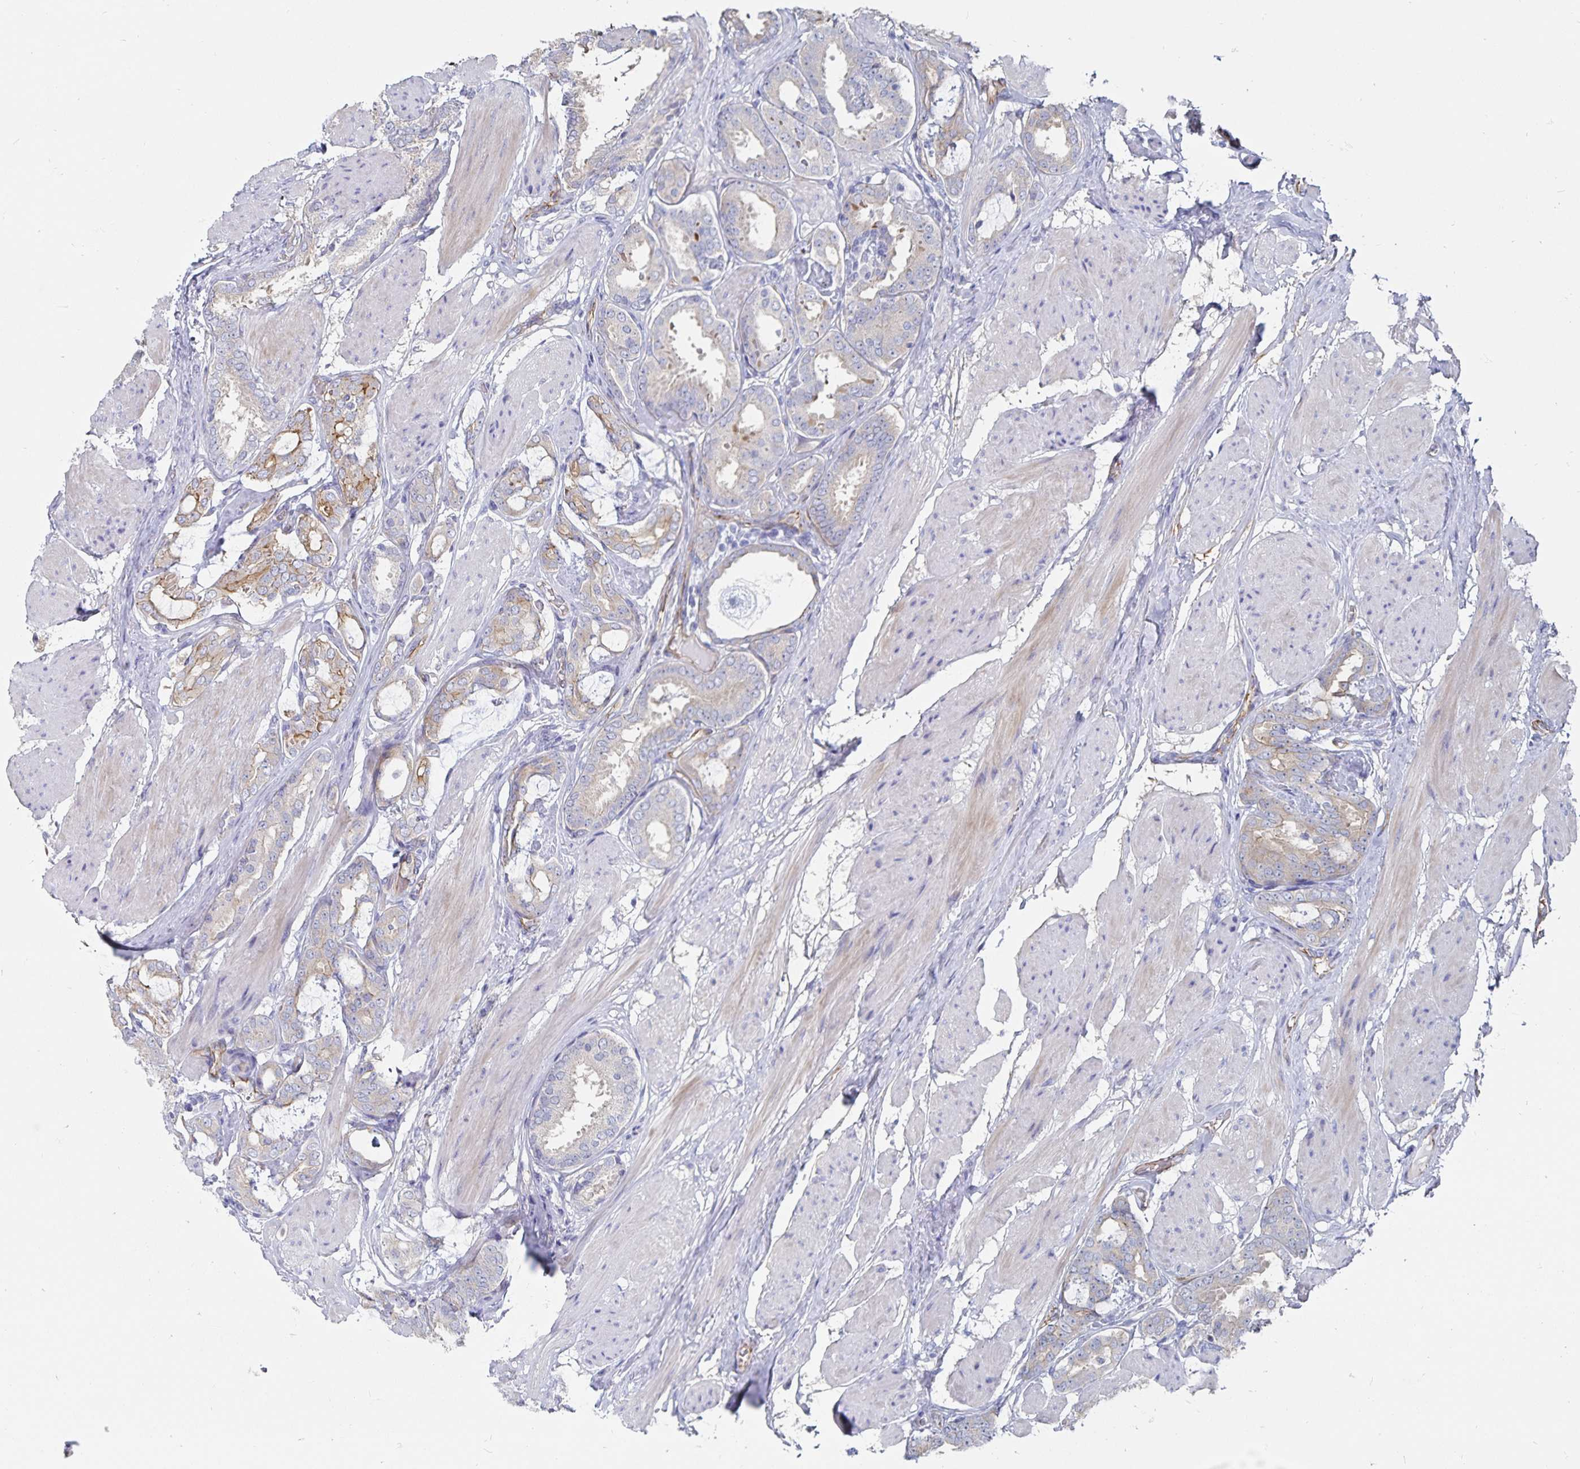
{"staining": {"intensity": "weak", "quantity": "<25%", "location": "cytoplasmic/membranous"}, "tissue": "prostate cancer", "cell_type": "Tumor cells", "image_type": "cancer", "snomed": [{"axis": "morphology", "description": "Adenocarcinoma, High grade"}, {"axis": "topography", "description": "Prostate"}], "caption": "Micrograph shows no protein expression in tumor cells of prostate cancer (adenocarcinoma (high-grade)) tissue.", "gene": "SSTR1", "patient": {"sex": "male", "age": 63}}